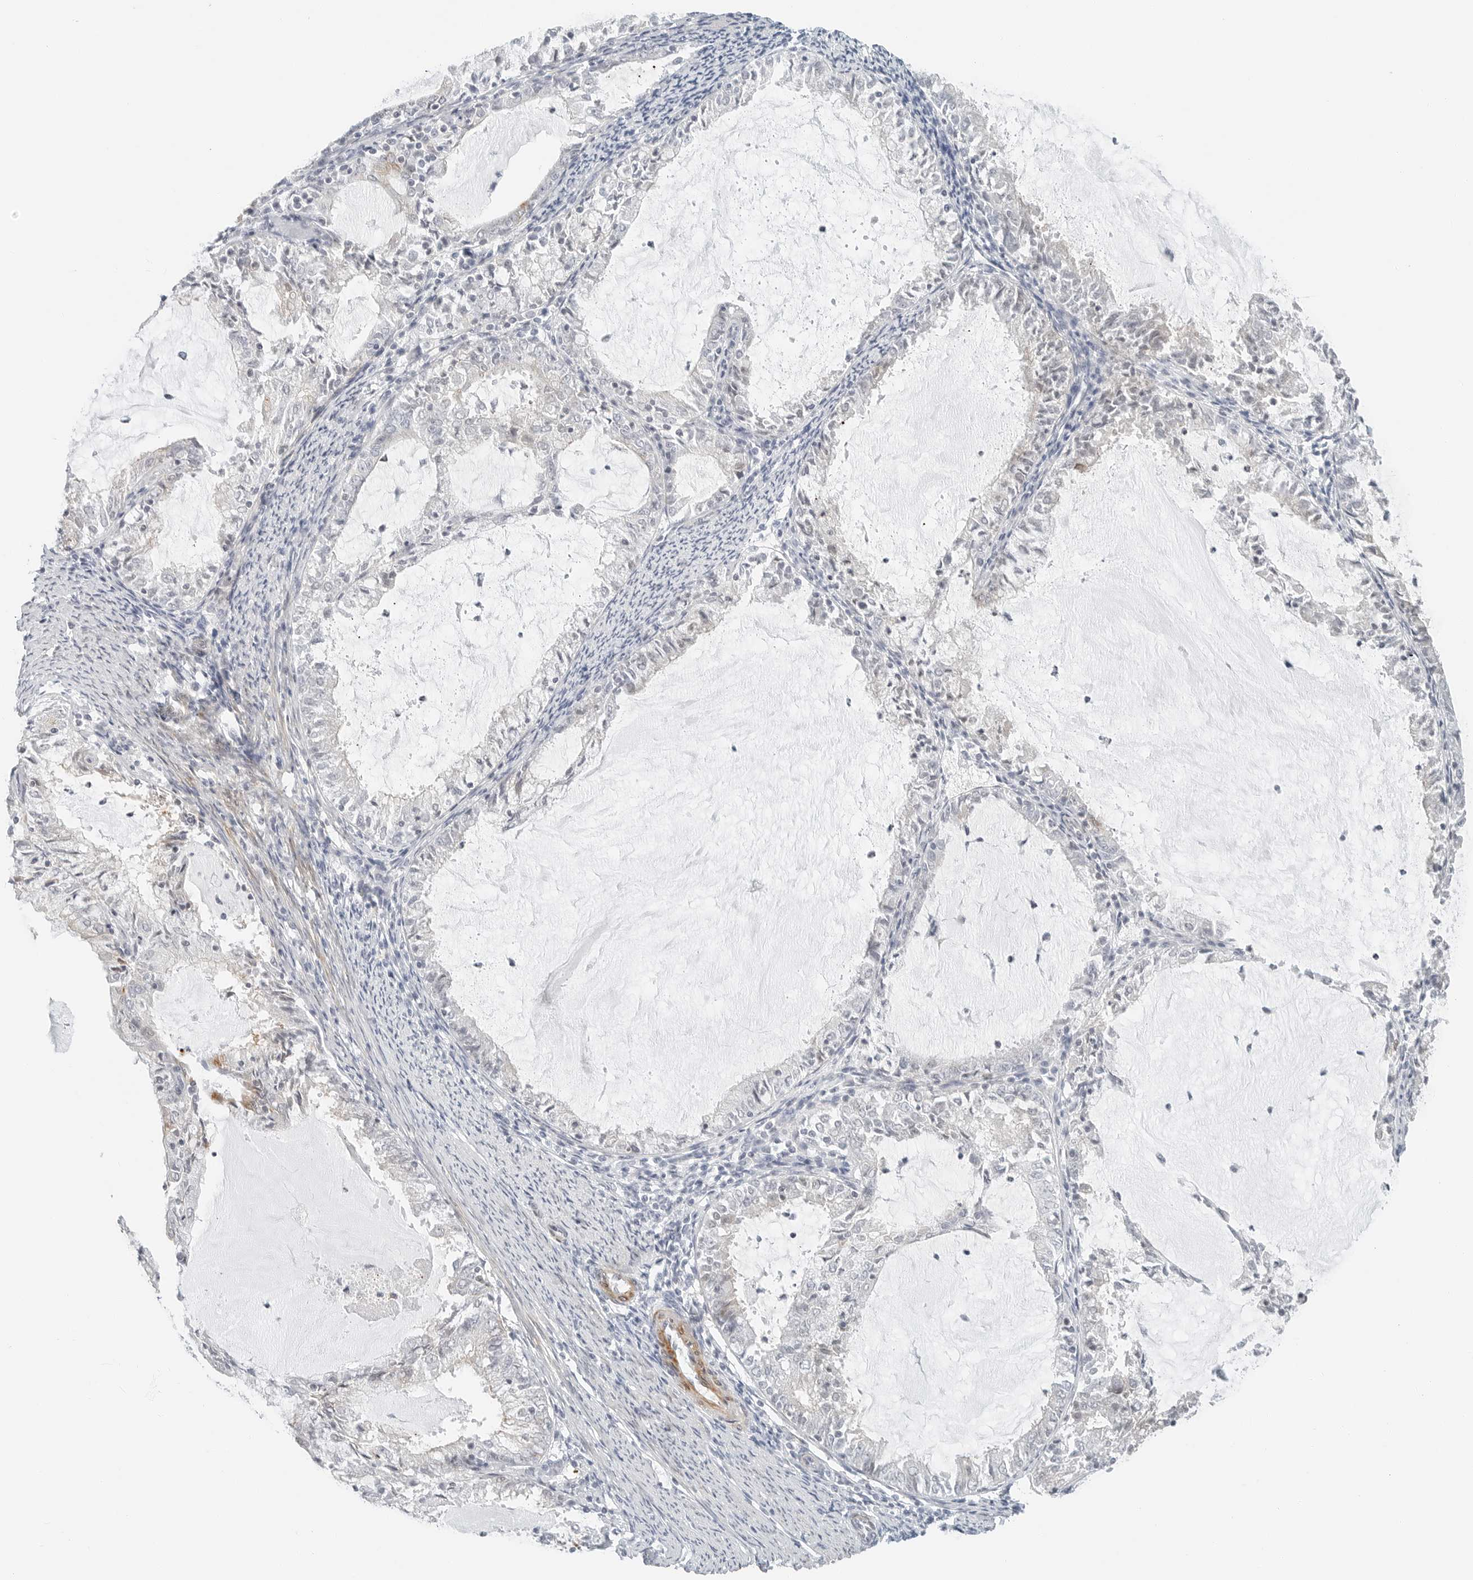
{"staining": {"intensity": "negative", "quantity": "none", "location": "none"}, "tissue": "endometrial cancer", "cell_type": "Tumor cells", "image_type": "cancer", "snomed": [{"axis": "morphology", "description": "Adenocarcinoma, NOS"}, {"axis": "topography", "description": "Endometrium"}], "caption": "The micrograph displays no staining of tumor cells in endometrial cancer.", "gene": "IQCC", "patient": {"sex": "female", "age": 57}}